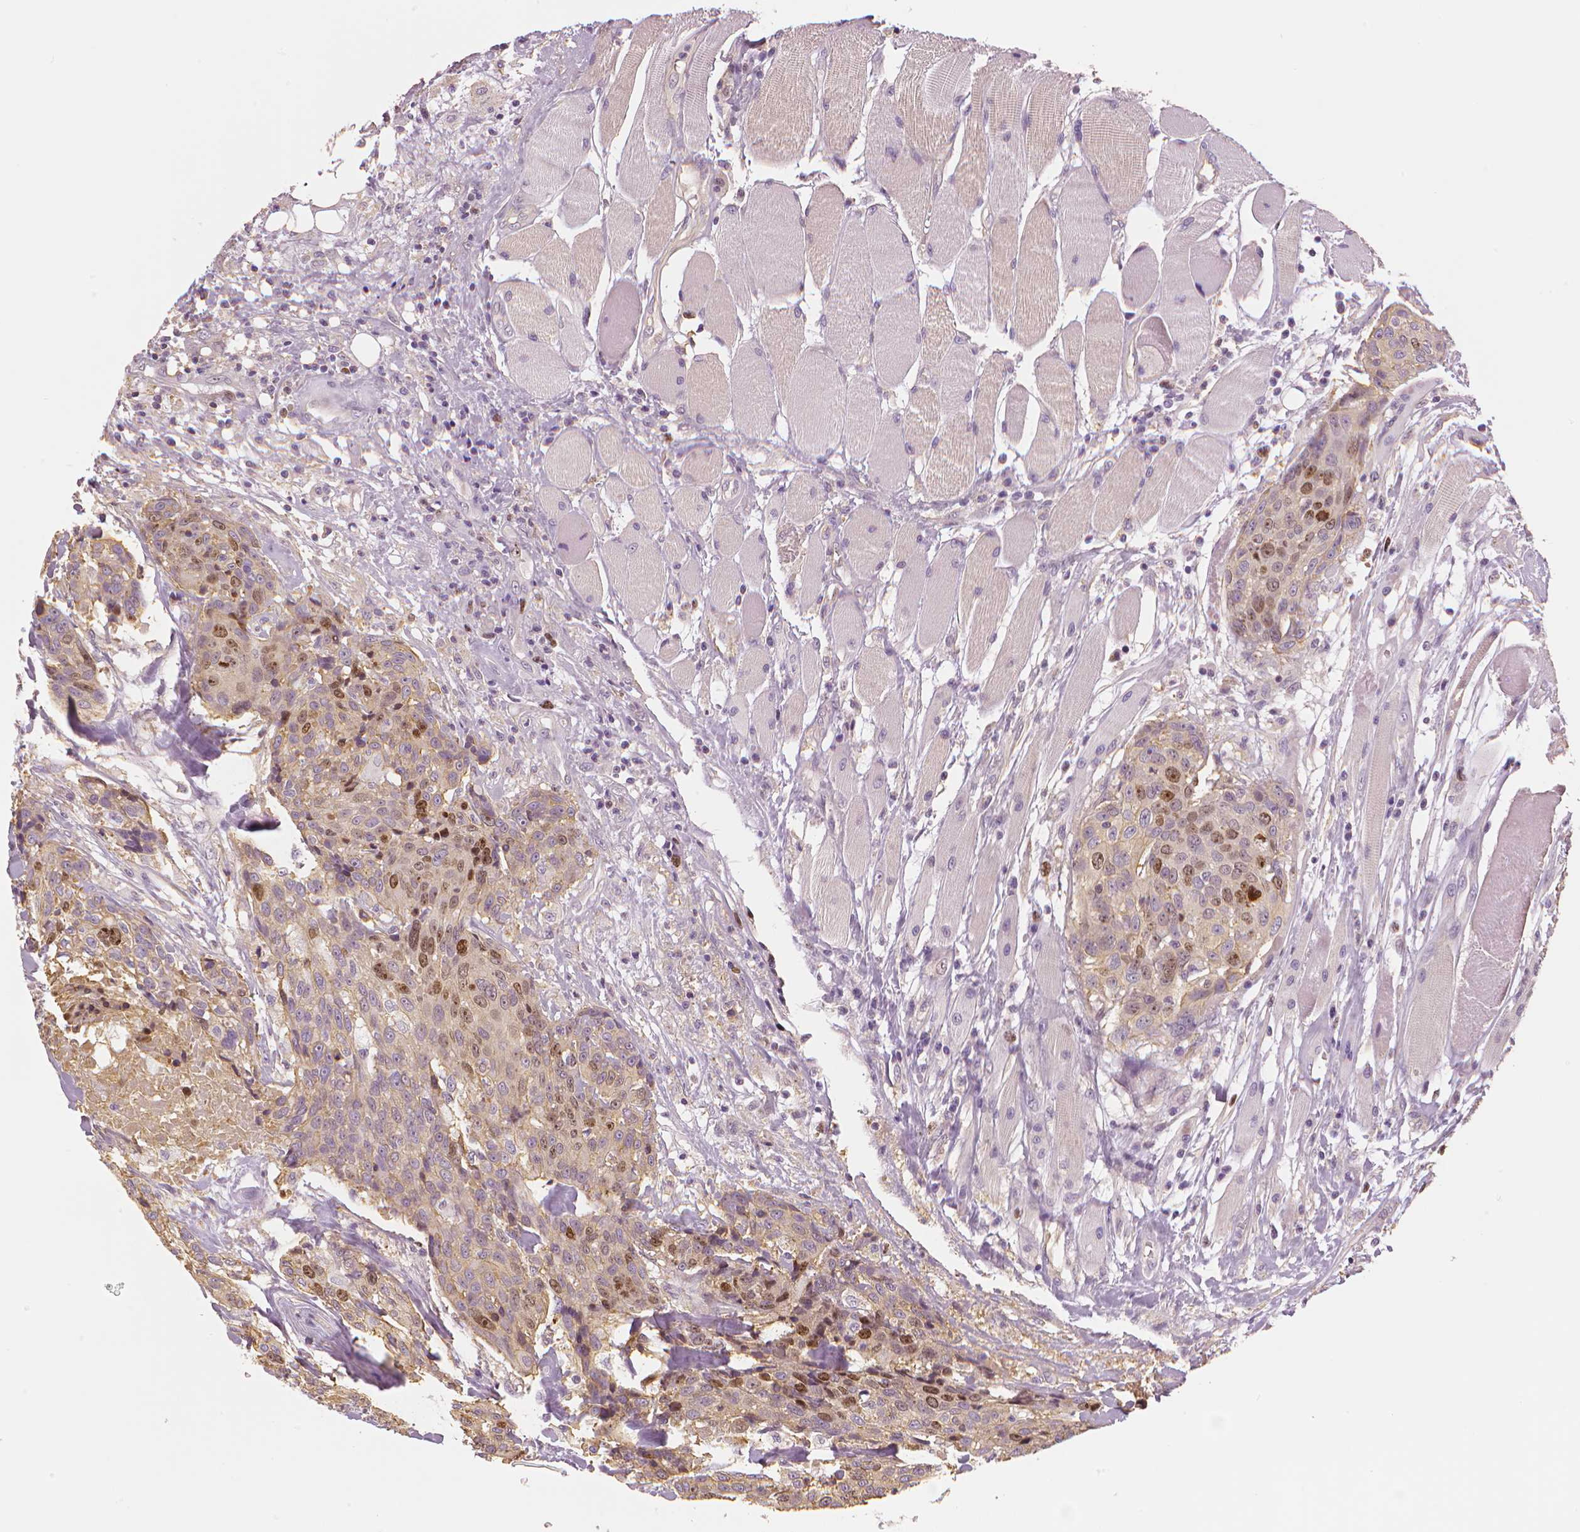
{"staining": {"intensity": "moderate", "quantity": "25%-75%", "location": "nuclear"}, "tissue": "head and neck cancer", "cell_type": "Tumor cells", "image_type": "cancer", "snomed": [{"axis": "morphology", "description": "Squamous cell carcinoma, NOS"}, {"axis": "topography", "description": "Oral tissue"}, {"axis": "topography", "description": "Head-Neck"}], "caption": "Immunohistochemistry (IHC) (DAB) staining of human head and neck cancer (squamous cell carcinoma) displays moderate nuclear protein expression in approximately 25%-75% of tumor cells. Nuclei are stained in blue.", "gene": "MKI67", "patient": {"sex": "male", "age": 64}}